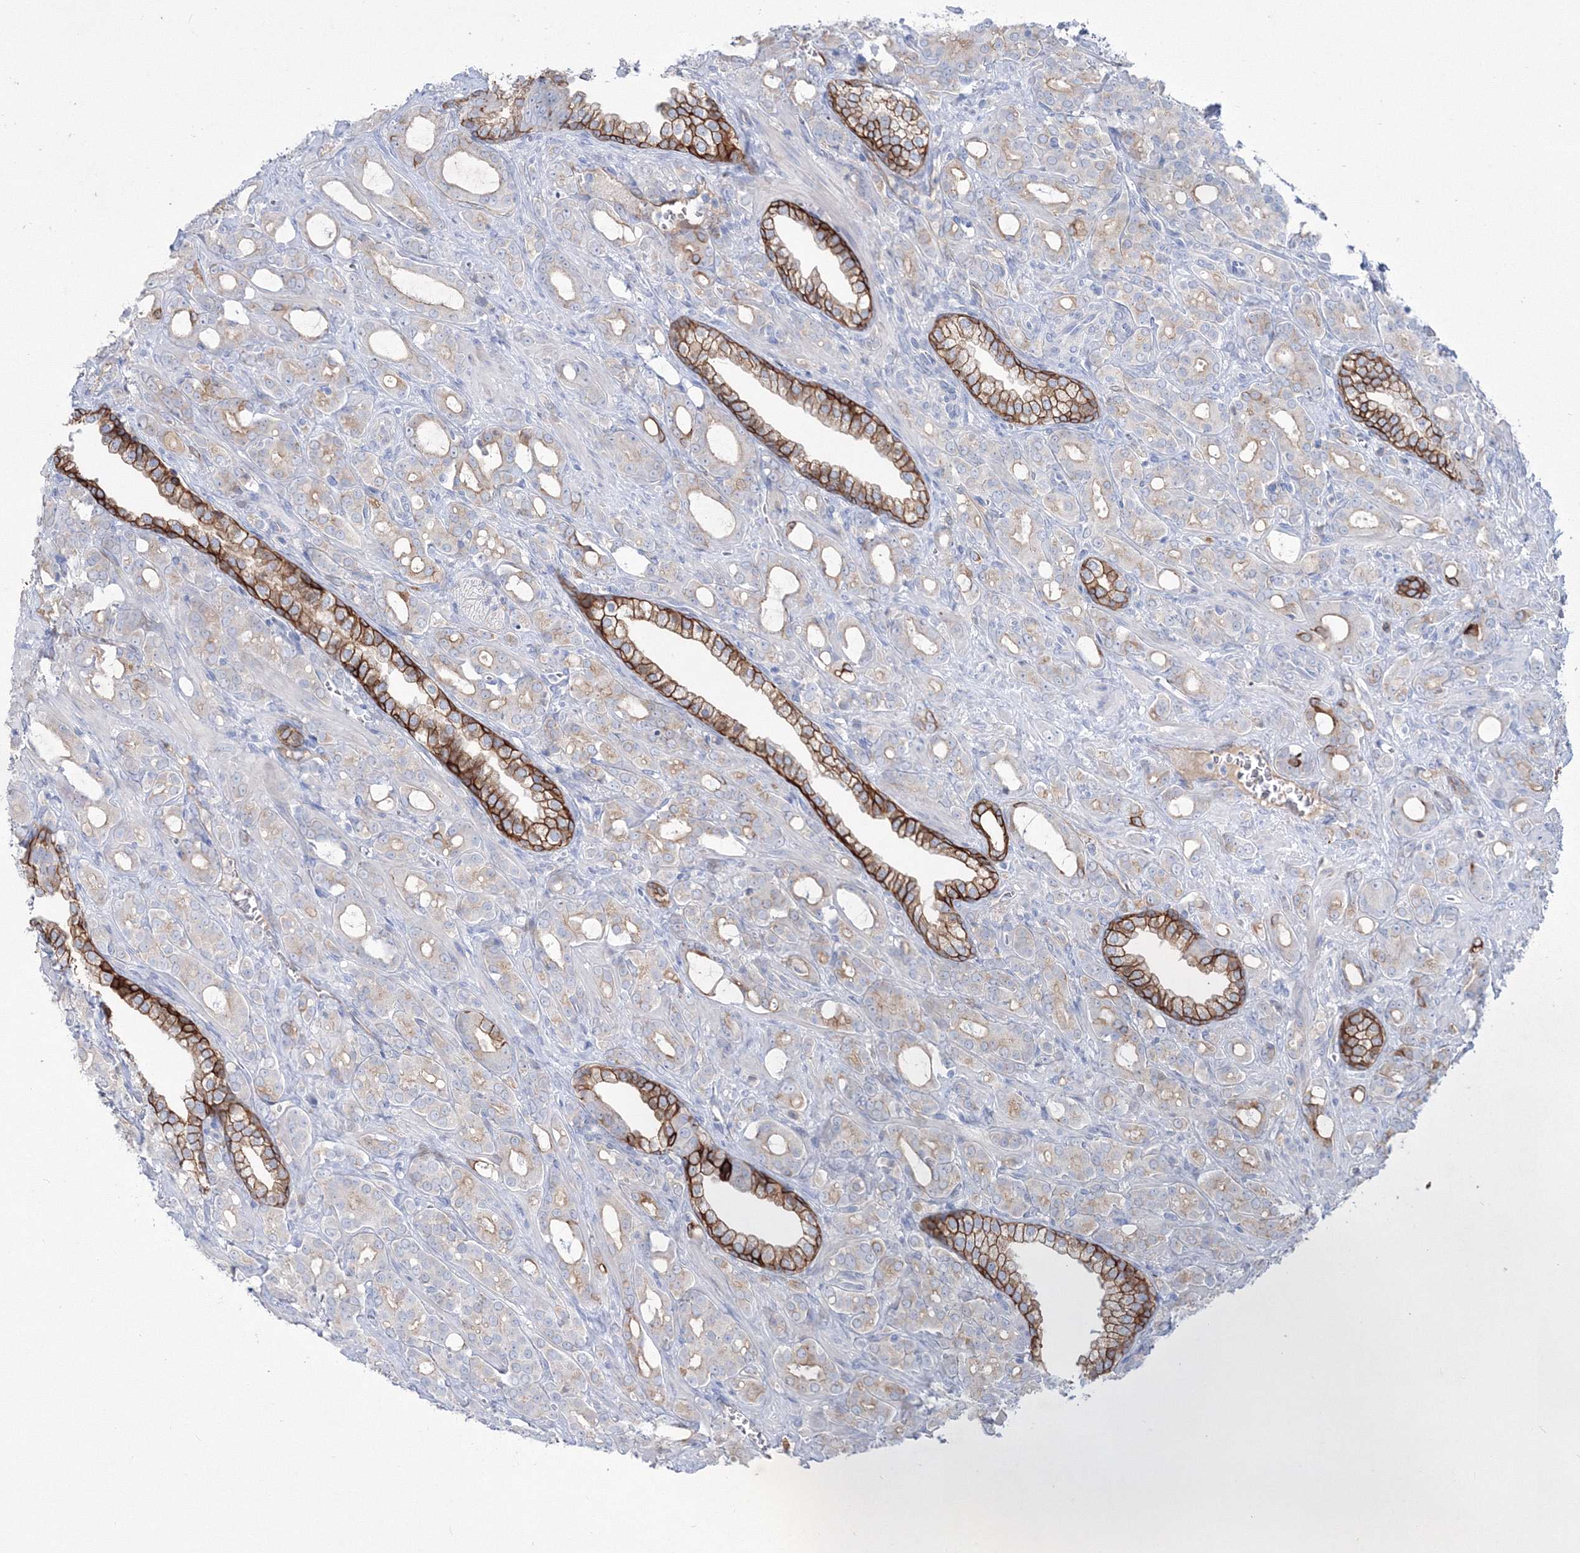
{"staining": {"intensity": "strong", "quantity": "25%-75%", "location": "cytoplasmic/membranous"}, "tissue": "prostate cancer", "cell_type": "Tumor cells", "image_type": "cancer", "snomed": [{"axis": "morphology", "description": "Adenocarcinoma, High grade"}, {"axis": "topography", "description": "Prostate"}], "caption": "Prostate high-grade adenocarcinoma was stained to show a protein in brown. There is high levels of strong cytoplasmic/membranous positivity in about 25%-75% of tumor cells.", "gene": "TMEM139", "patient": {"sex": "male", "age": 72}}